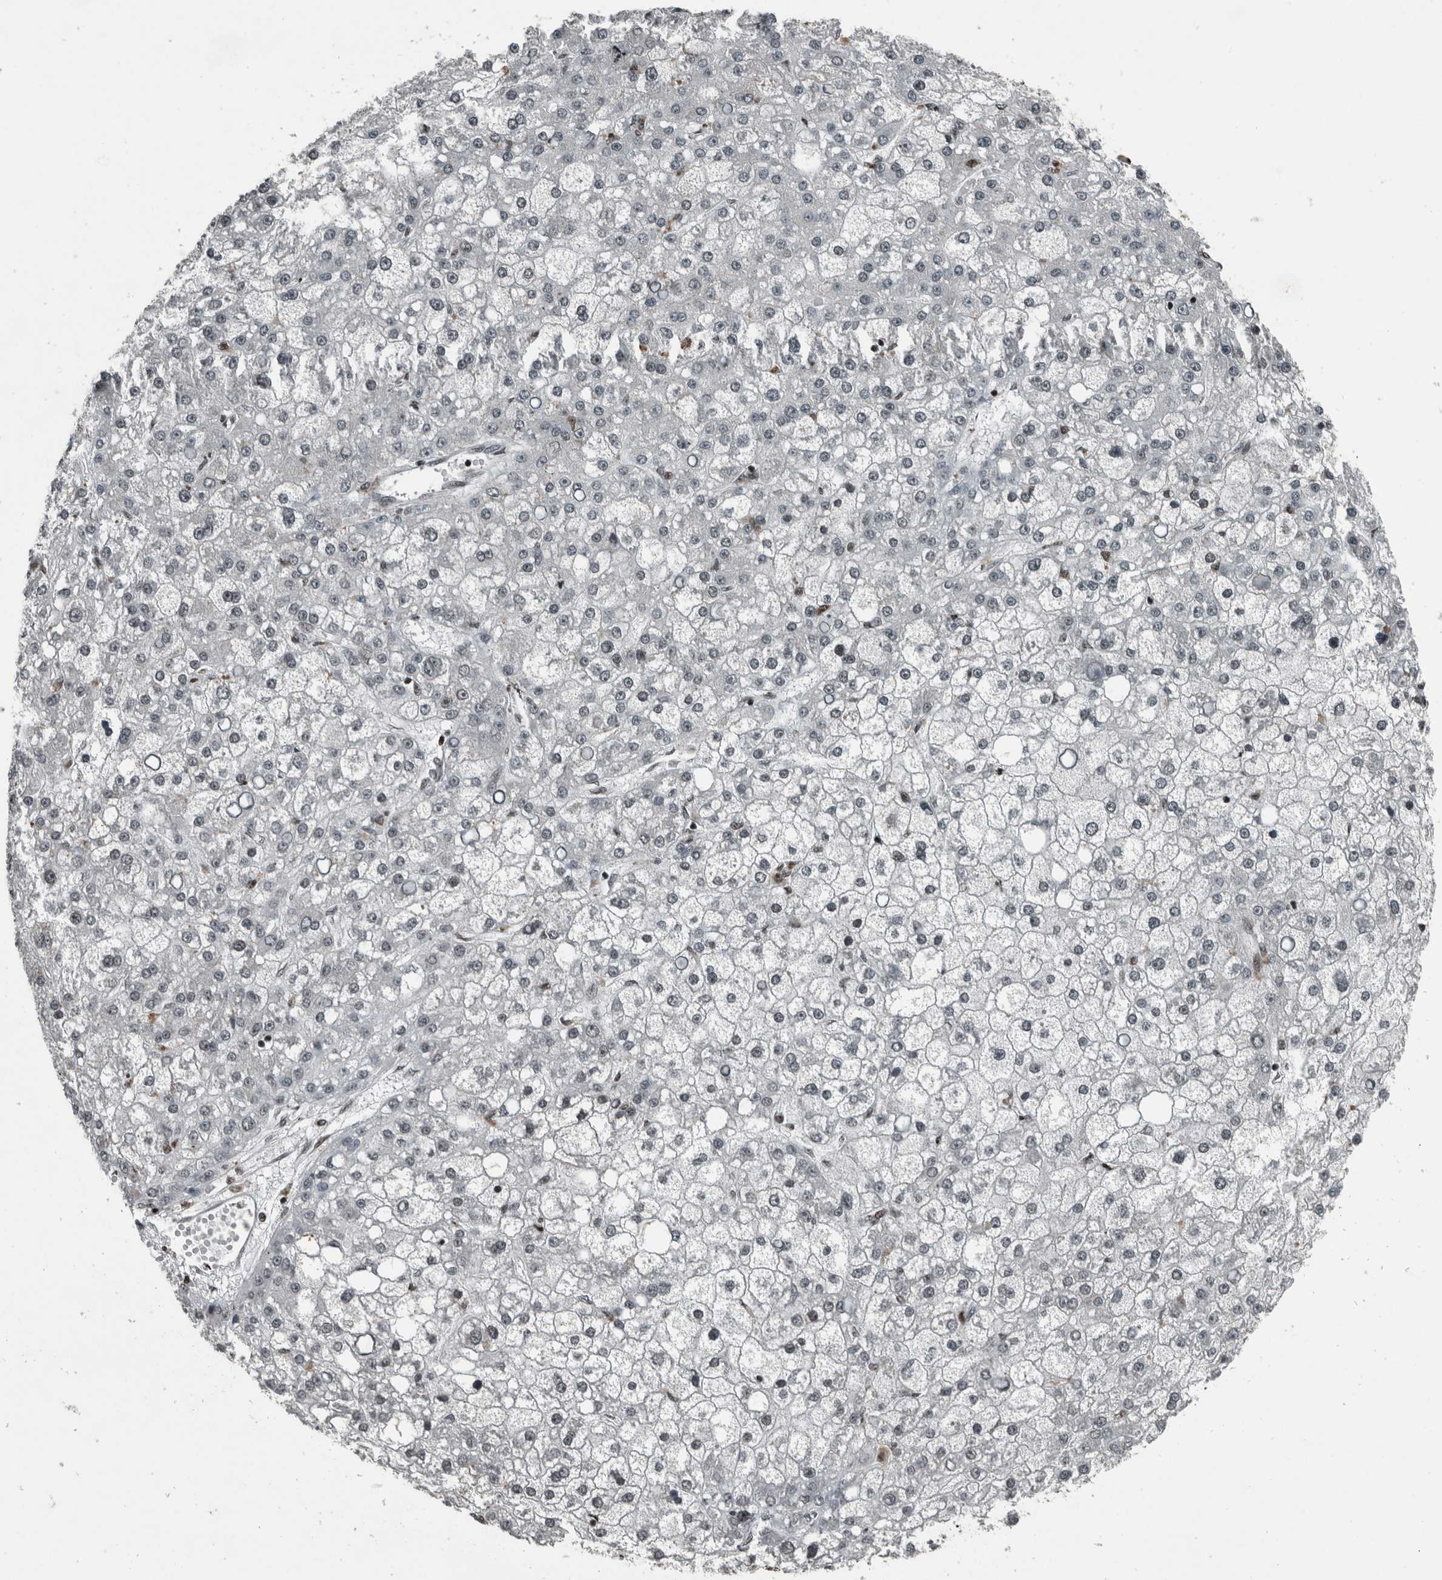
{"staining": {"intensity": "negative", "quantity": "none", "location": "none"}, "tissue": "liver cancer", "cell_type": "Tumor cells", "image_type": "cancer", "snomed": [{"axis": "morphology", "description": "Carcinoma, Hepatocellular, NOS"}, {"axis": "topography", "description": "Liver"}], "caption": "Hepatocellular carcinoma (liver) was stained to show a protein in brown. There is no significant expression in tumor cells.", "gene": "UNC50", "patient": {"sex": "male", "age": 67}}